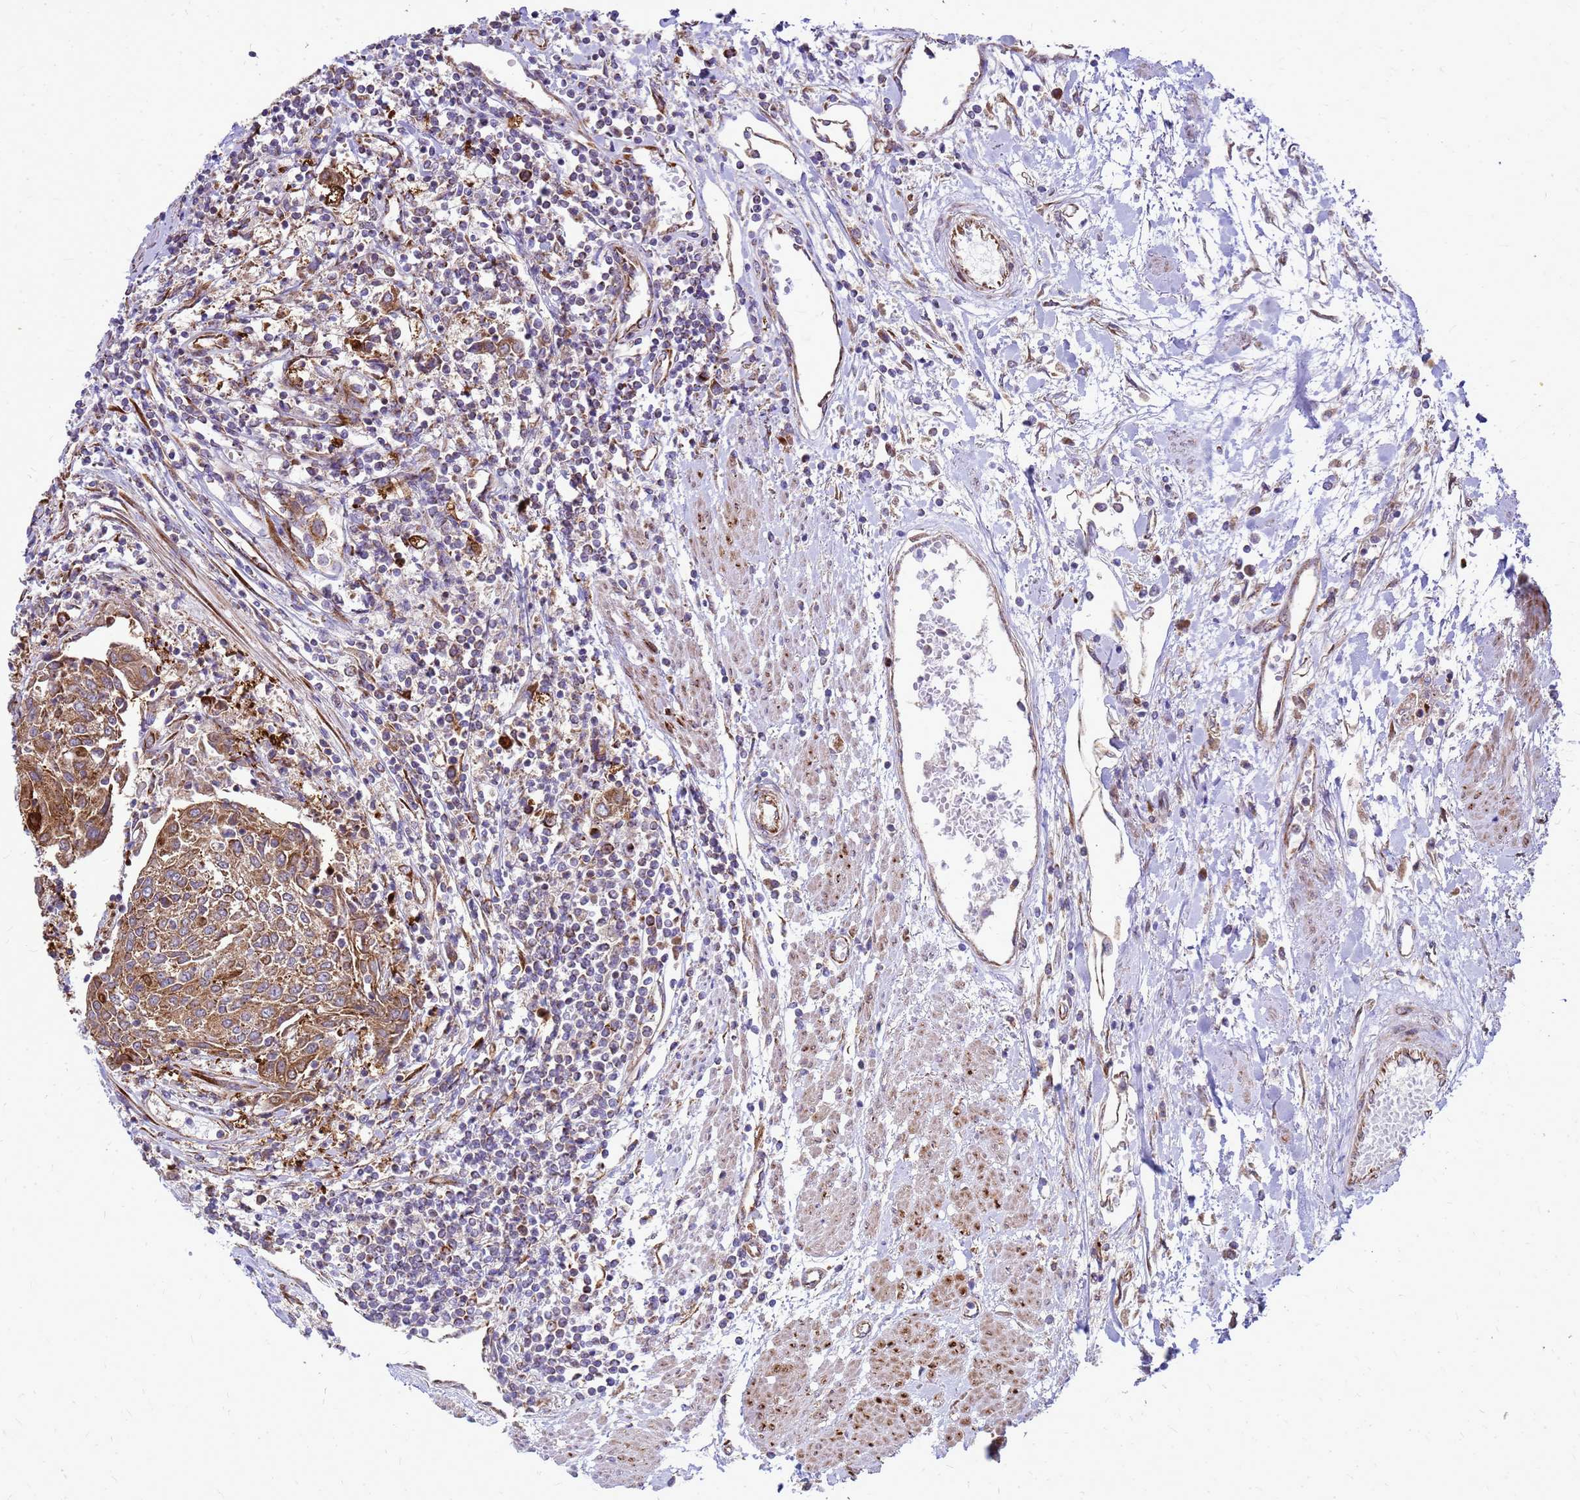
{"staining": {"intensity": "moderate", "quantity": ">75%", "location": "cytoplasmic/membranous"}, "tissue": "urothelial cancer", "cell_type": "Tumor cells", "image_type": "cancer", "snomed": [{"axis": "morphology", "description": "Urothelial carcinoma, High grade"}, {"axis": "topography", "description": "Urinary bladder"}], "caption": "DAB immunohistochemical staining of human urothelial cancer shows moderate cytoplasmic/membranous protein staining in about >75% of tumor cells.", "gene": "FSTL4", "patient": {"sex": "female", "age": 85}}